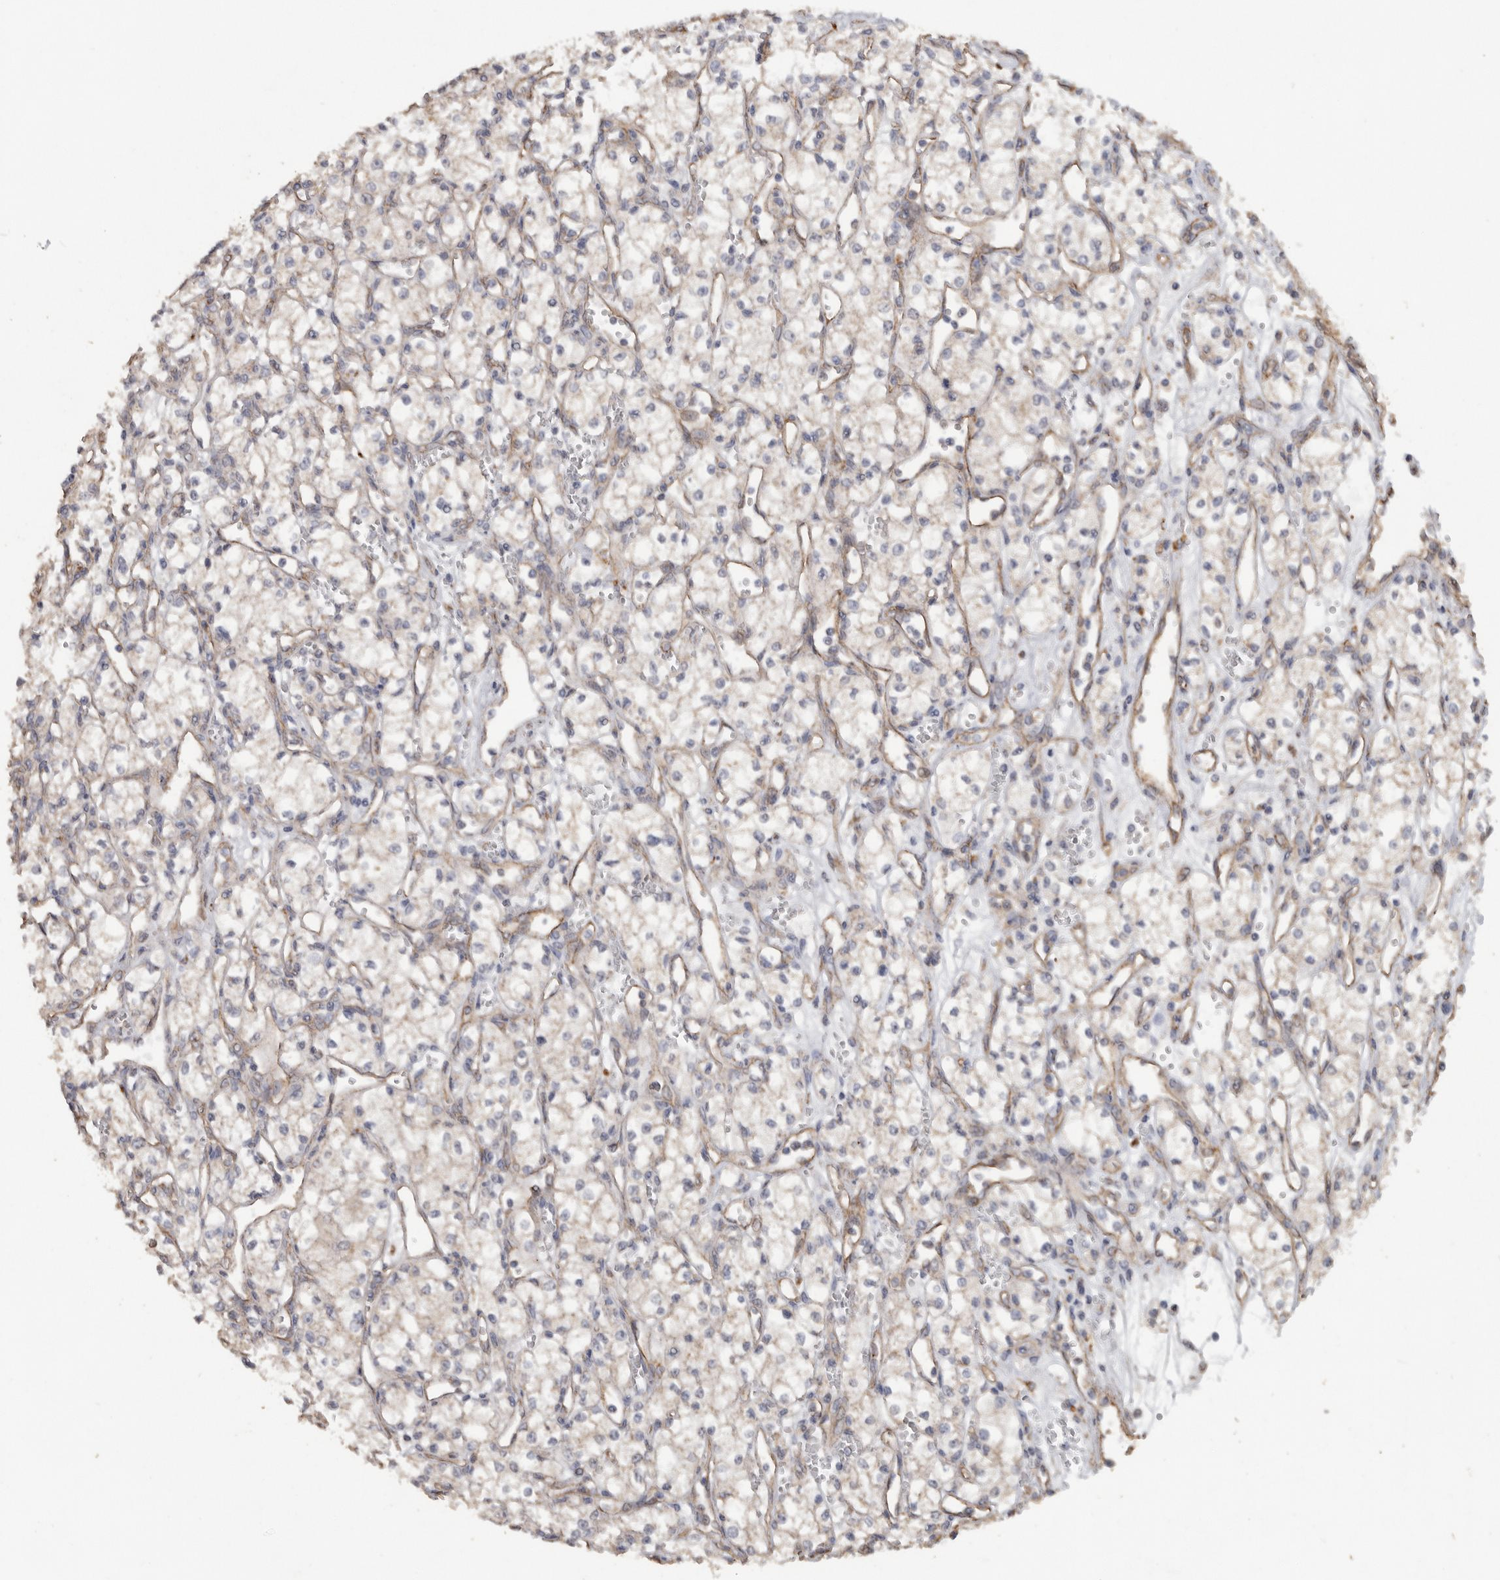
{"staining": {"intensity": "negative", "quantity": "none", "location": "none"}, "tissue": "renal cancer", "cell_type": "Tumor cells", "image_type": "cancer", "snomed": [{"axis": "morphology", "description": "Adenocarcinoma, NOS"}, {"axis": "topography", "description": "Kidney"}], "caption": "Histopathology image shows no significant protein positivity in tumor cells of adenocarcinoma (renal).", "gene": "PODXL2", "patient": {"sex": "male", "age": 59}}